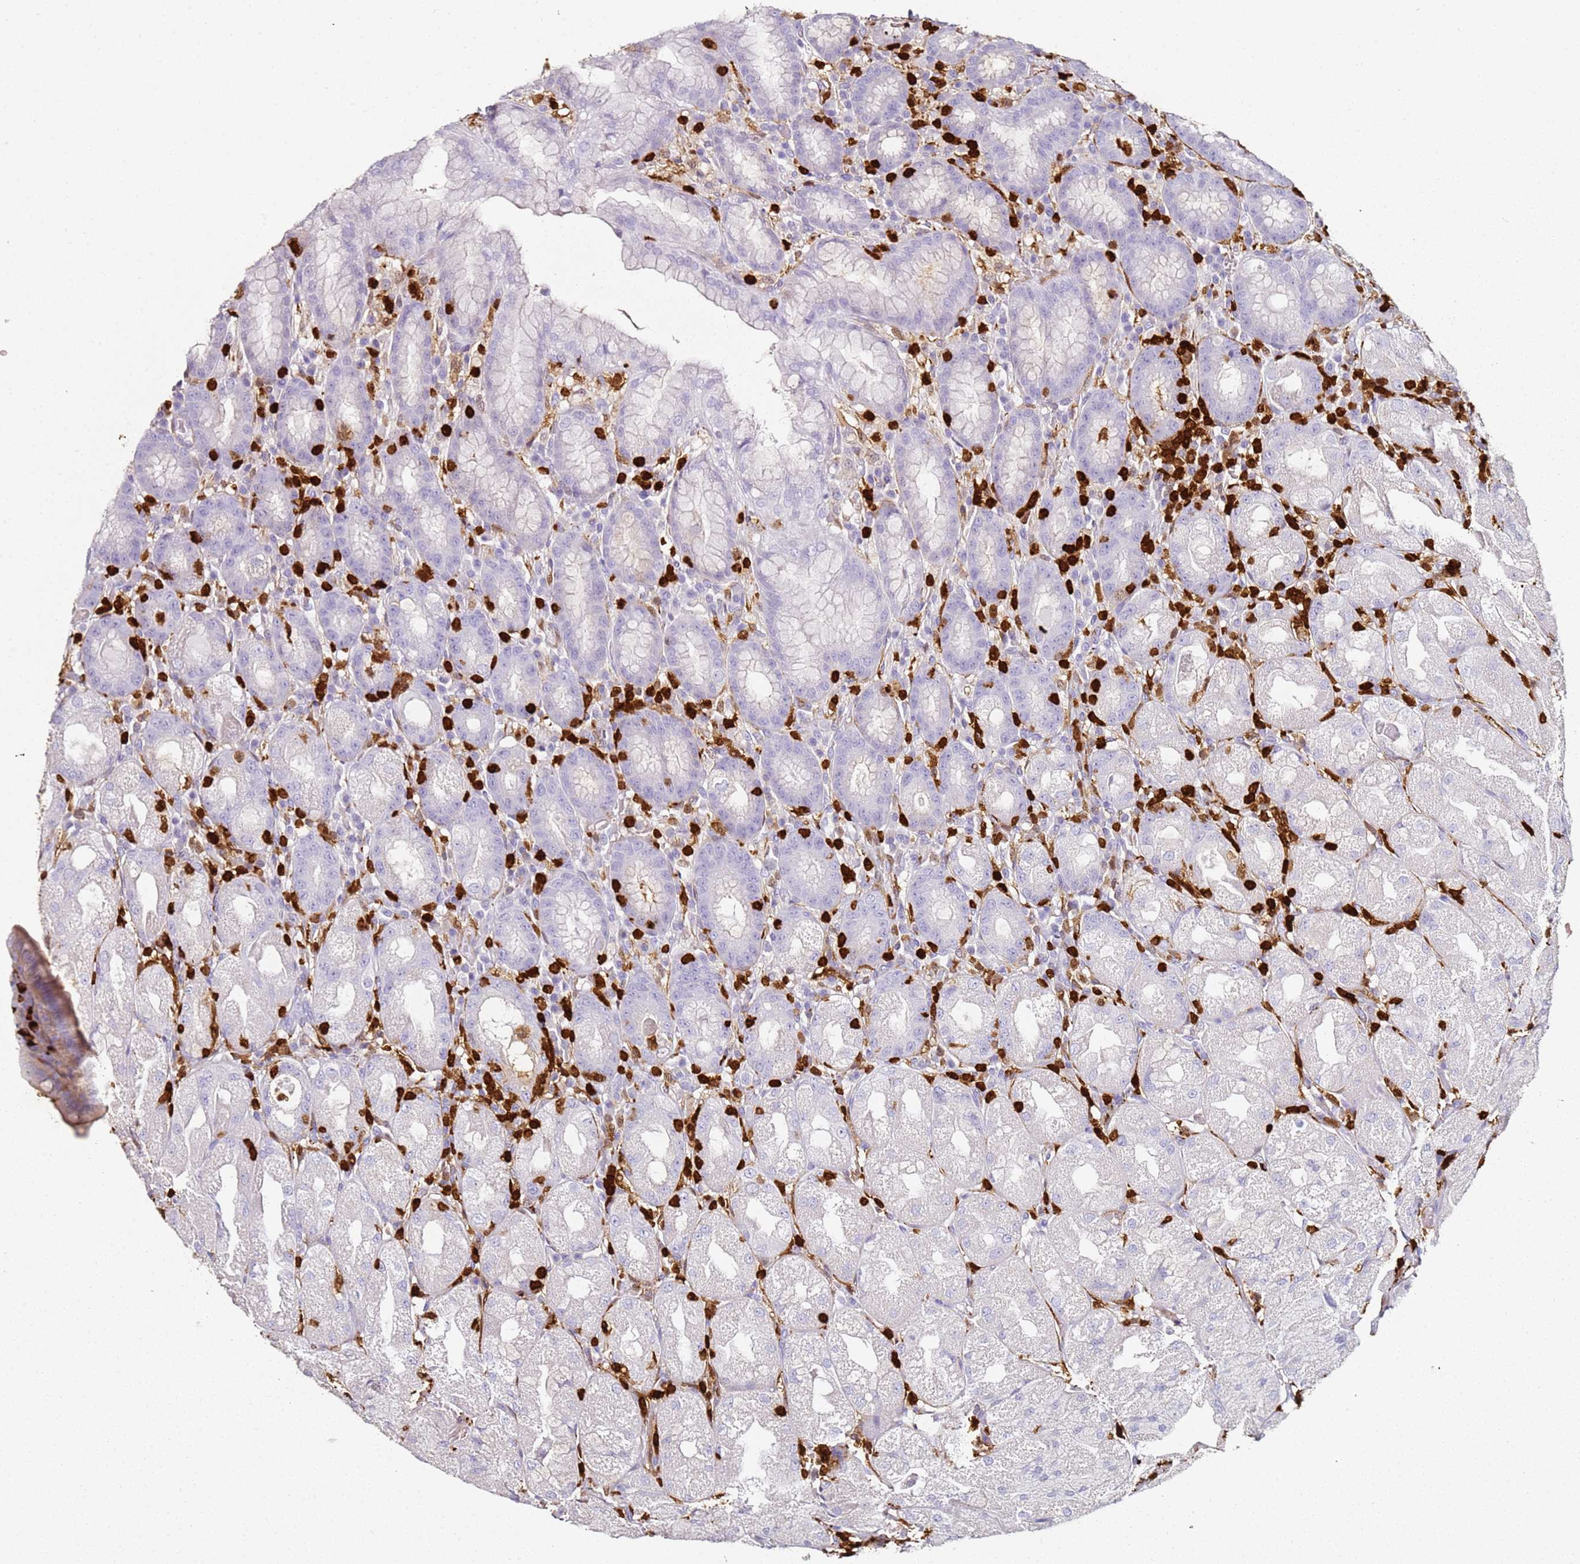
{"staining": {"intensity": "negative", "quantity": "none", "location": "none"}, "tissue": "stomach", "cell_type": "Glandular cells", "image_type": "normal", "snomed": [{"axis": "morphology", "description": "Normal tissue, NOS"}, {"axis": "topography", "description": "Stomach, upper"}], "caption": "This is an IHC photomicrograph of normal human stomach. There is no expression in glandular cells.", "gene": "S100A4", "patient": {"sex": "male", "age": 52}}